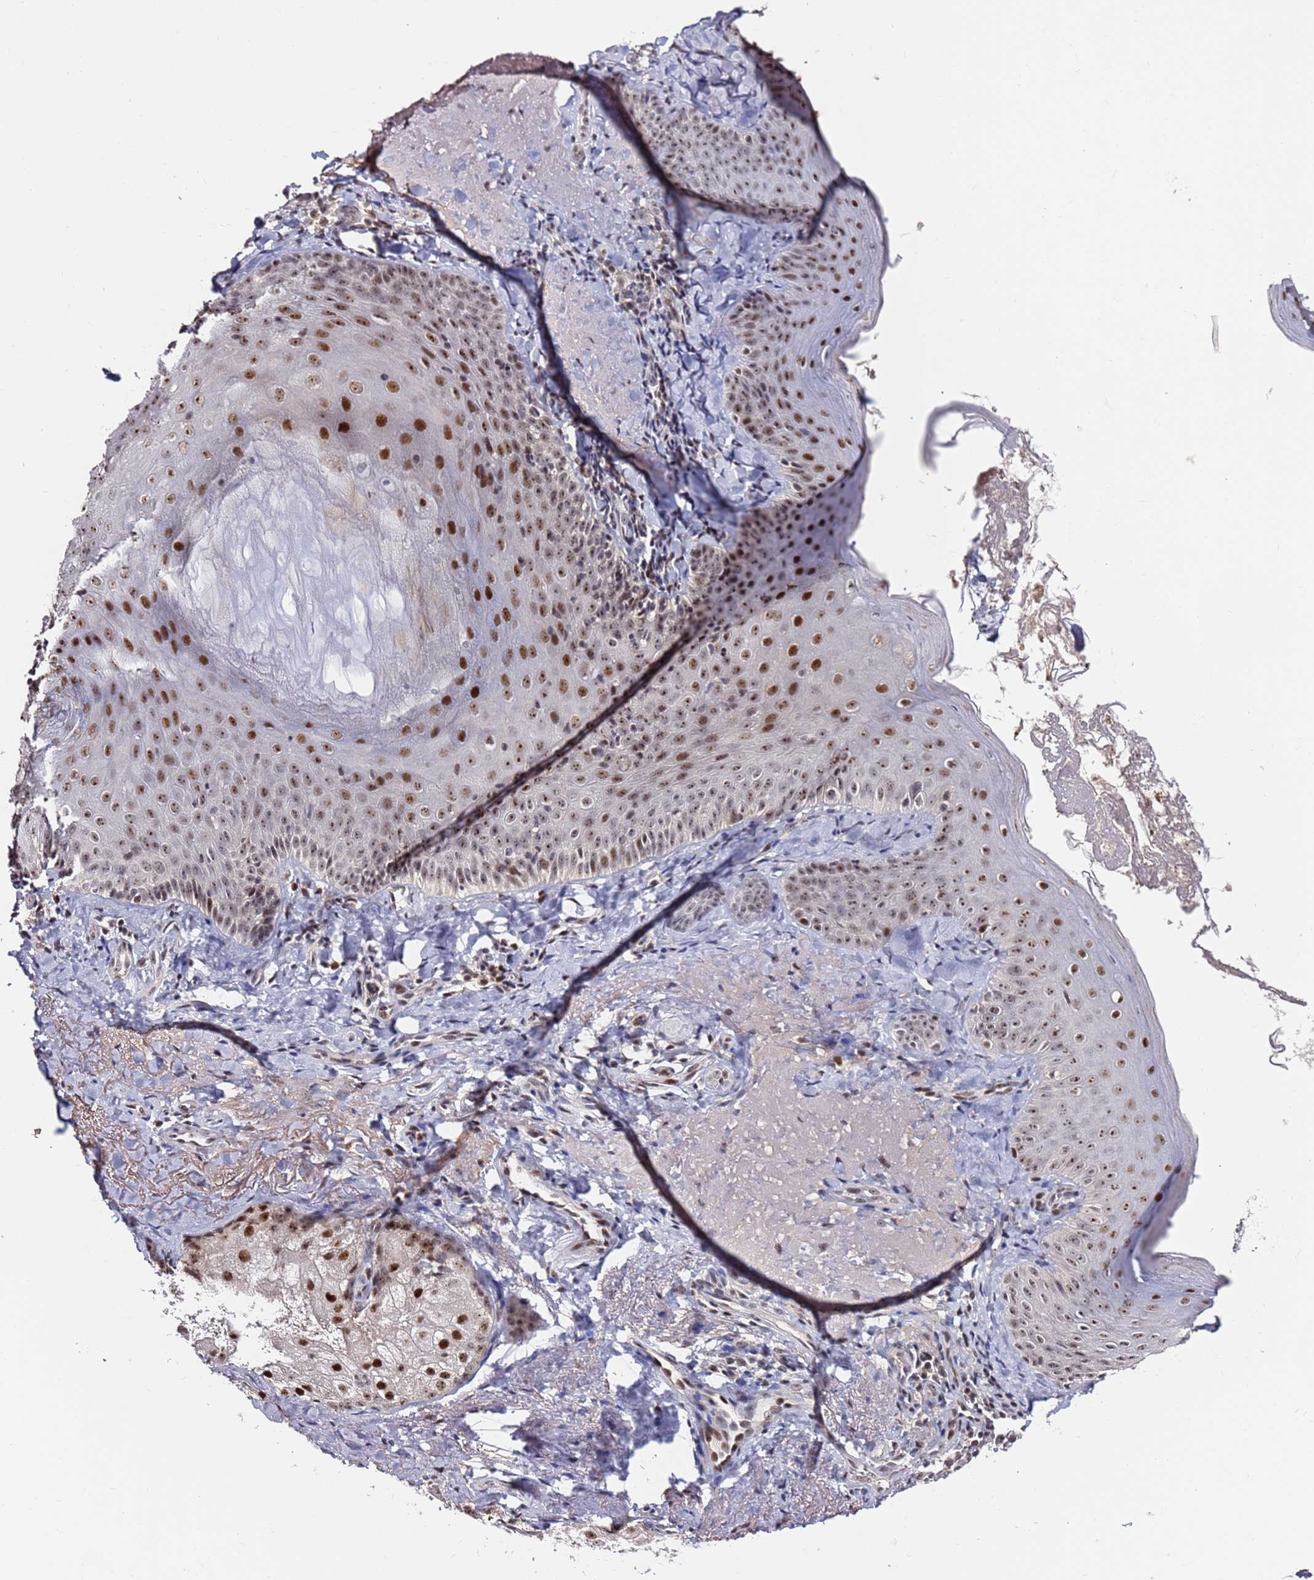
{"staining": {"intensity": "moderate", "quantity": ">75%", "location": "nuclear"}, "tissue": "skin", "cell_type": "Fibroblasts", "image_type": "normal", "snomed": [{"axis": "morphology", "description": "Normal tissue, NOS"}, {"axis": "topography", "description": "Skin"}], "caption": "Immunohistochemistry staining of unremarkable skin, which demonstrates medium levels of moderate nuclear positivity in approximately >75% of fibroblasts indicating moderate nuclear protein positivity. The staining was performed using DAB (3,3'-diaminobenzidine) (brown) for protein detection and nuclei were counterstained in hematoxylin (blue).", "gene": "FCF1", "patient": {"sex": "male", "age": 57}}